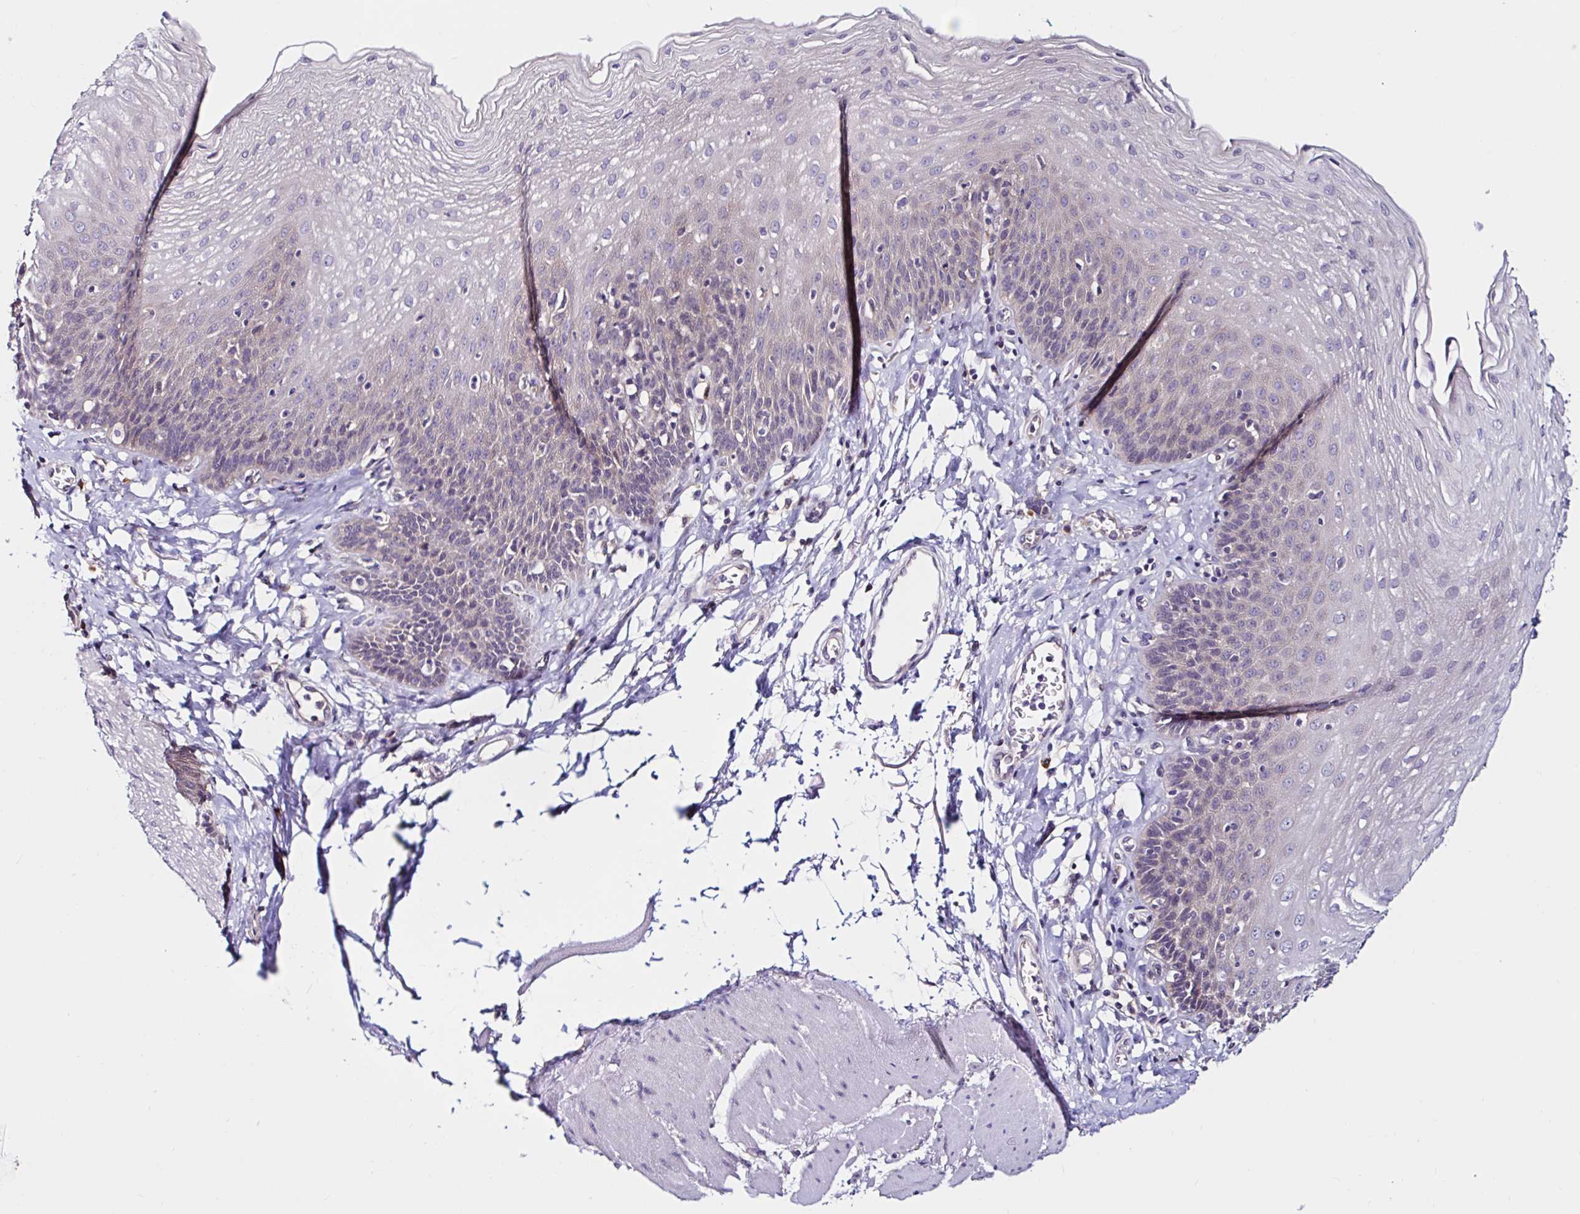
{"staining": {"intensity": "negative", "quantity": "none", "location": "none"}, "tissue": "esophagus", "cell_type": "Squamous epithelial cells", "image_type": "normal", "snomed": [{"axis": "morphology", "description": "Normal tissue, NOS"}, {"axis": "topography", "description": "Esophagus"}], "caption": "This is a micrograph of immunohistochemistry (IHC) staining of normal esophagus, which shows no staining in squamous epithelial cells.", "gene": "VSIG2", "patient": {"sex": "female", "age": 81}}